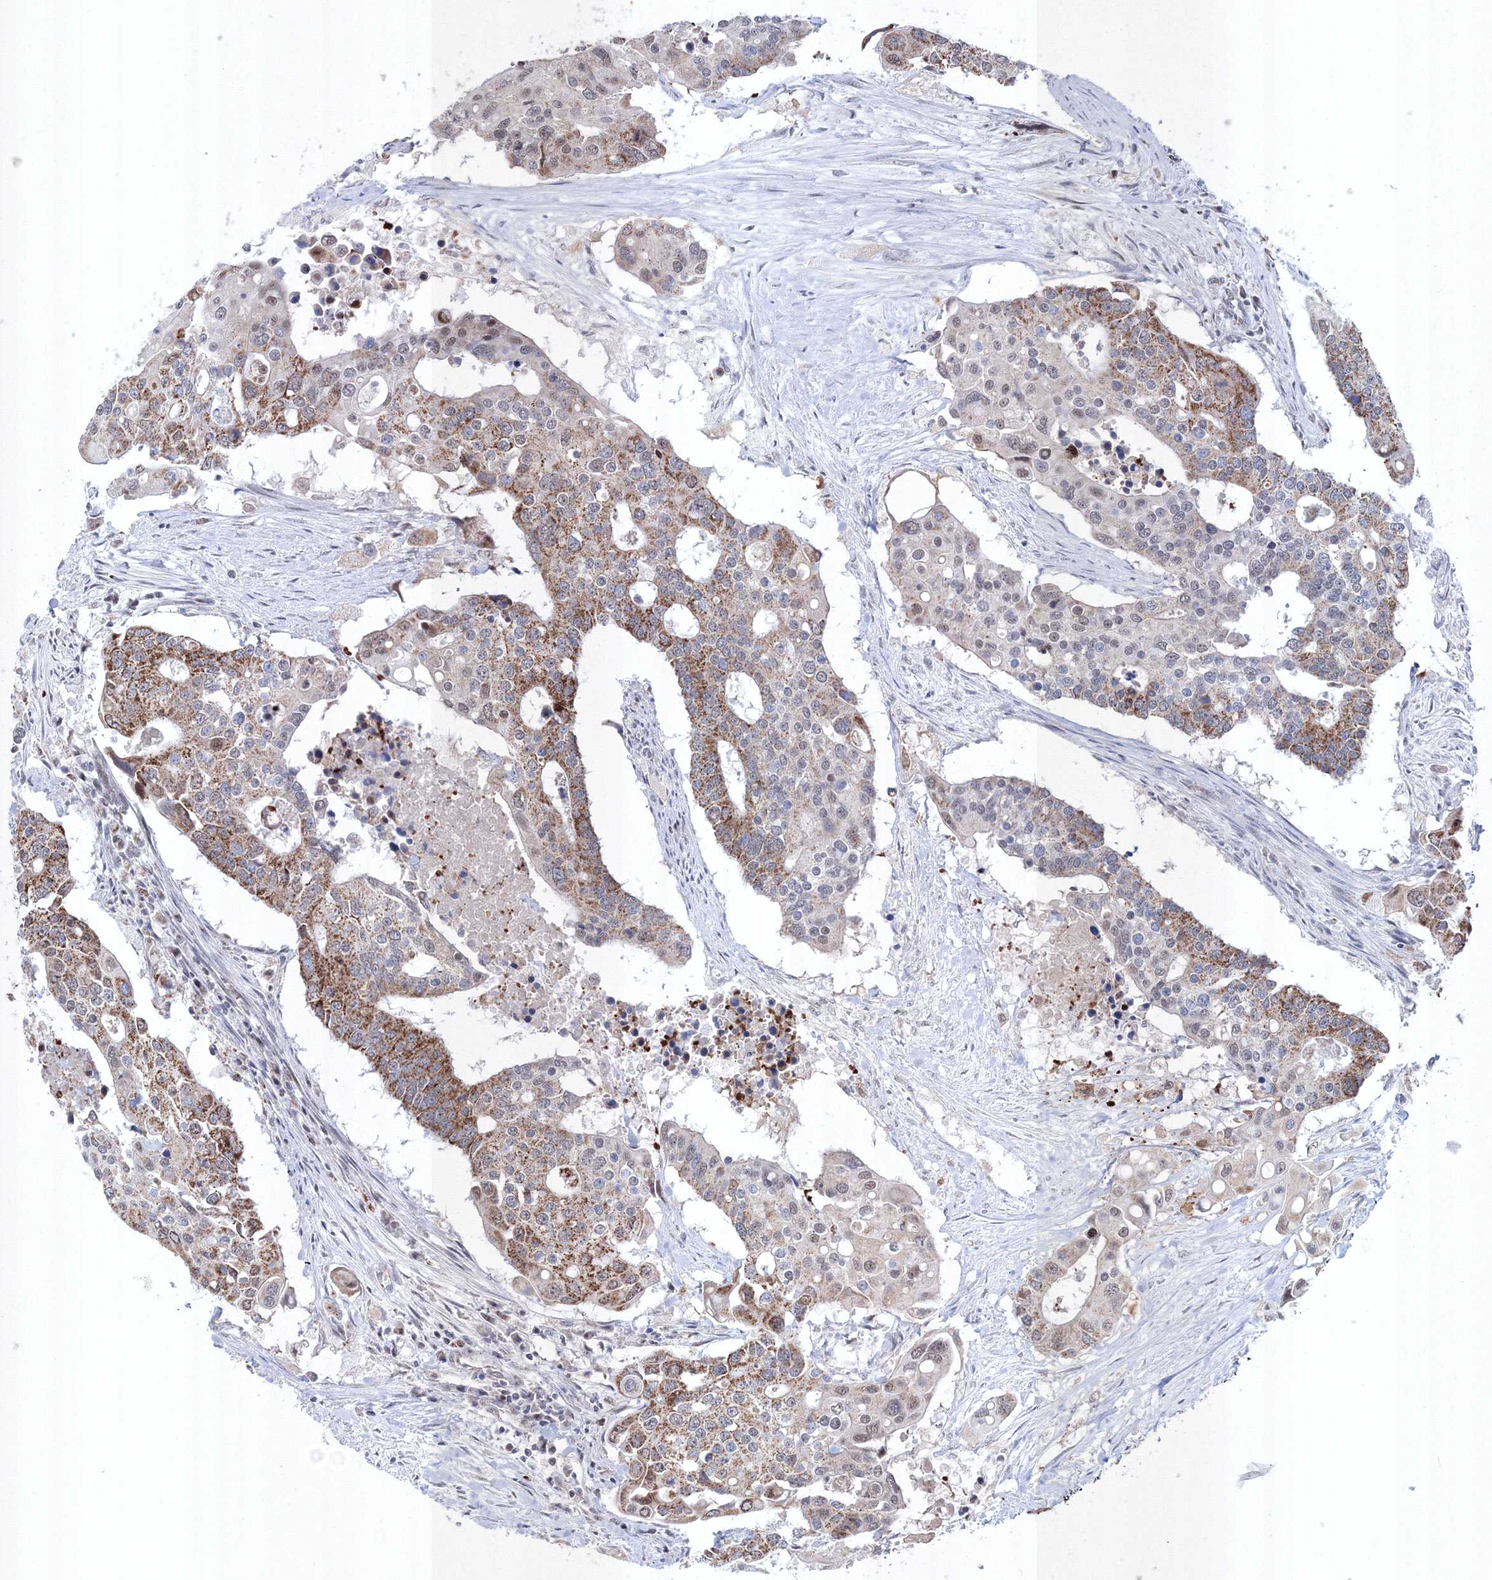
{"staining": {"intensity": "moderate", "quantity": ">75%", "location": "cytoplasmic/membranous"}, "tissue": "colorectal cancer", "cell_type": "Tumor cells", "image_type": "cancer", "snomed": [{"axis": "morphology", "description": "Adenocarcinoma, NOS"}, {"axis": "topography", "description": "Colon"}], "caption": "The micrograph demonstrates a brown stain indicating the presence of a protein in the cytoplasmic/membranous of tumor cells in colorectal cancer (adenocarcinoma).", "gene": "GRSF1", "patient": {"sex": "male", "age": 77}}